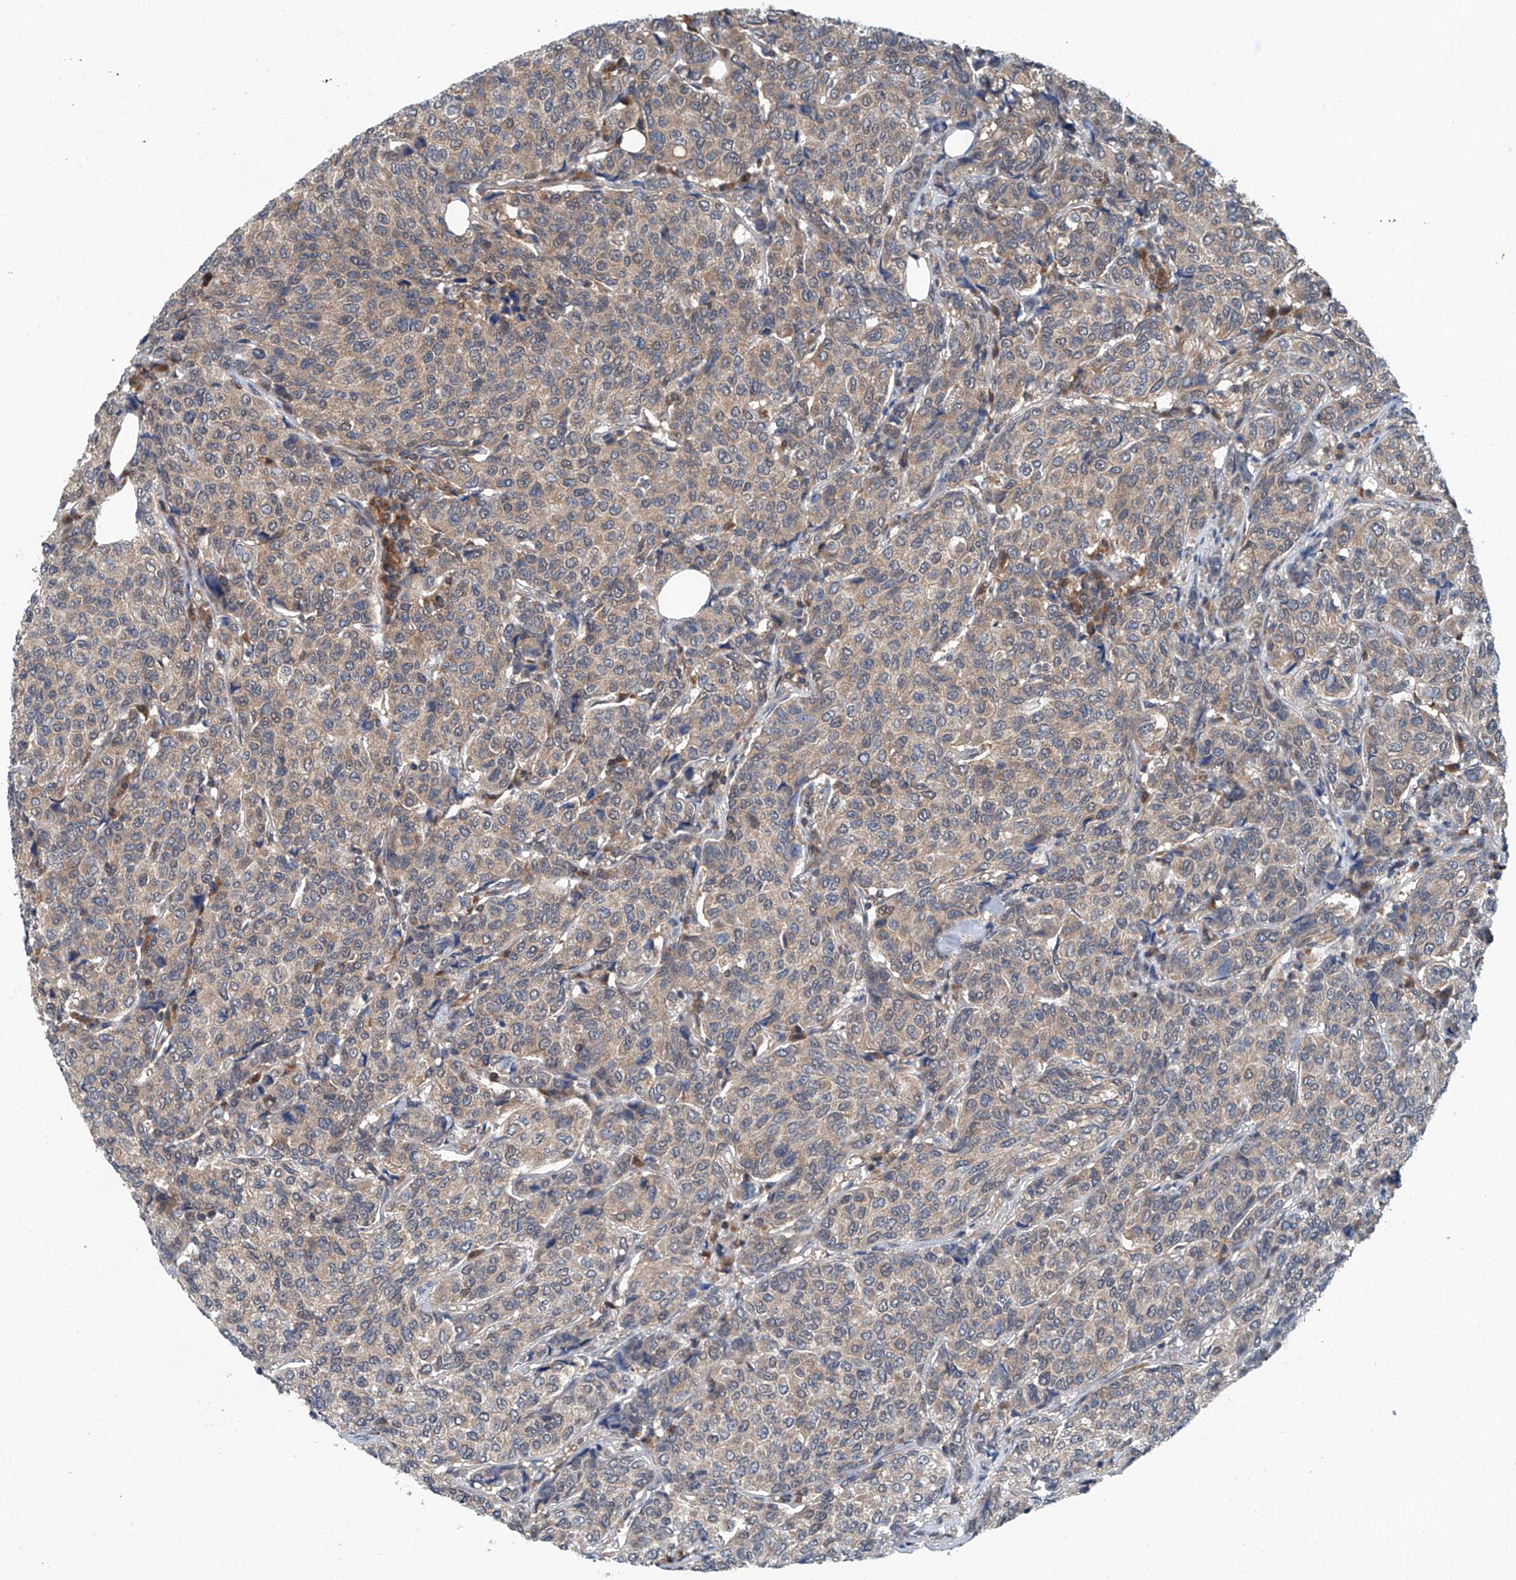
{"staining": {"intensity": "weak", "quantity": "25%-75%", "location": "cytoplasmic/membranous"}, "tissue": "breast cancer", "cell_type": "Tumor cells", "image_type": "cancer", "snomed": [{"axis": "morphology", "description": "Duct carcinoma"}, {"axis": "topography", "description": "Breast"}], "caption": "A high-resolution photomicrograph shows immunohistochemistry (IHC) staining of invasive ductal carcinoma (breast), which exhibits weak cytoplasmic/membranous positivity in about 25%-75% of tumor cells.", "gene": "CLK1", "patient": {"sex": "female", "age": 55}}